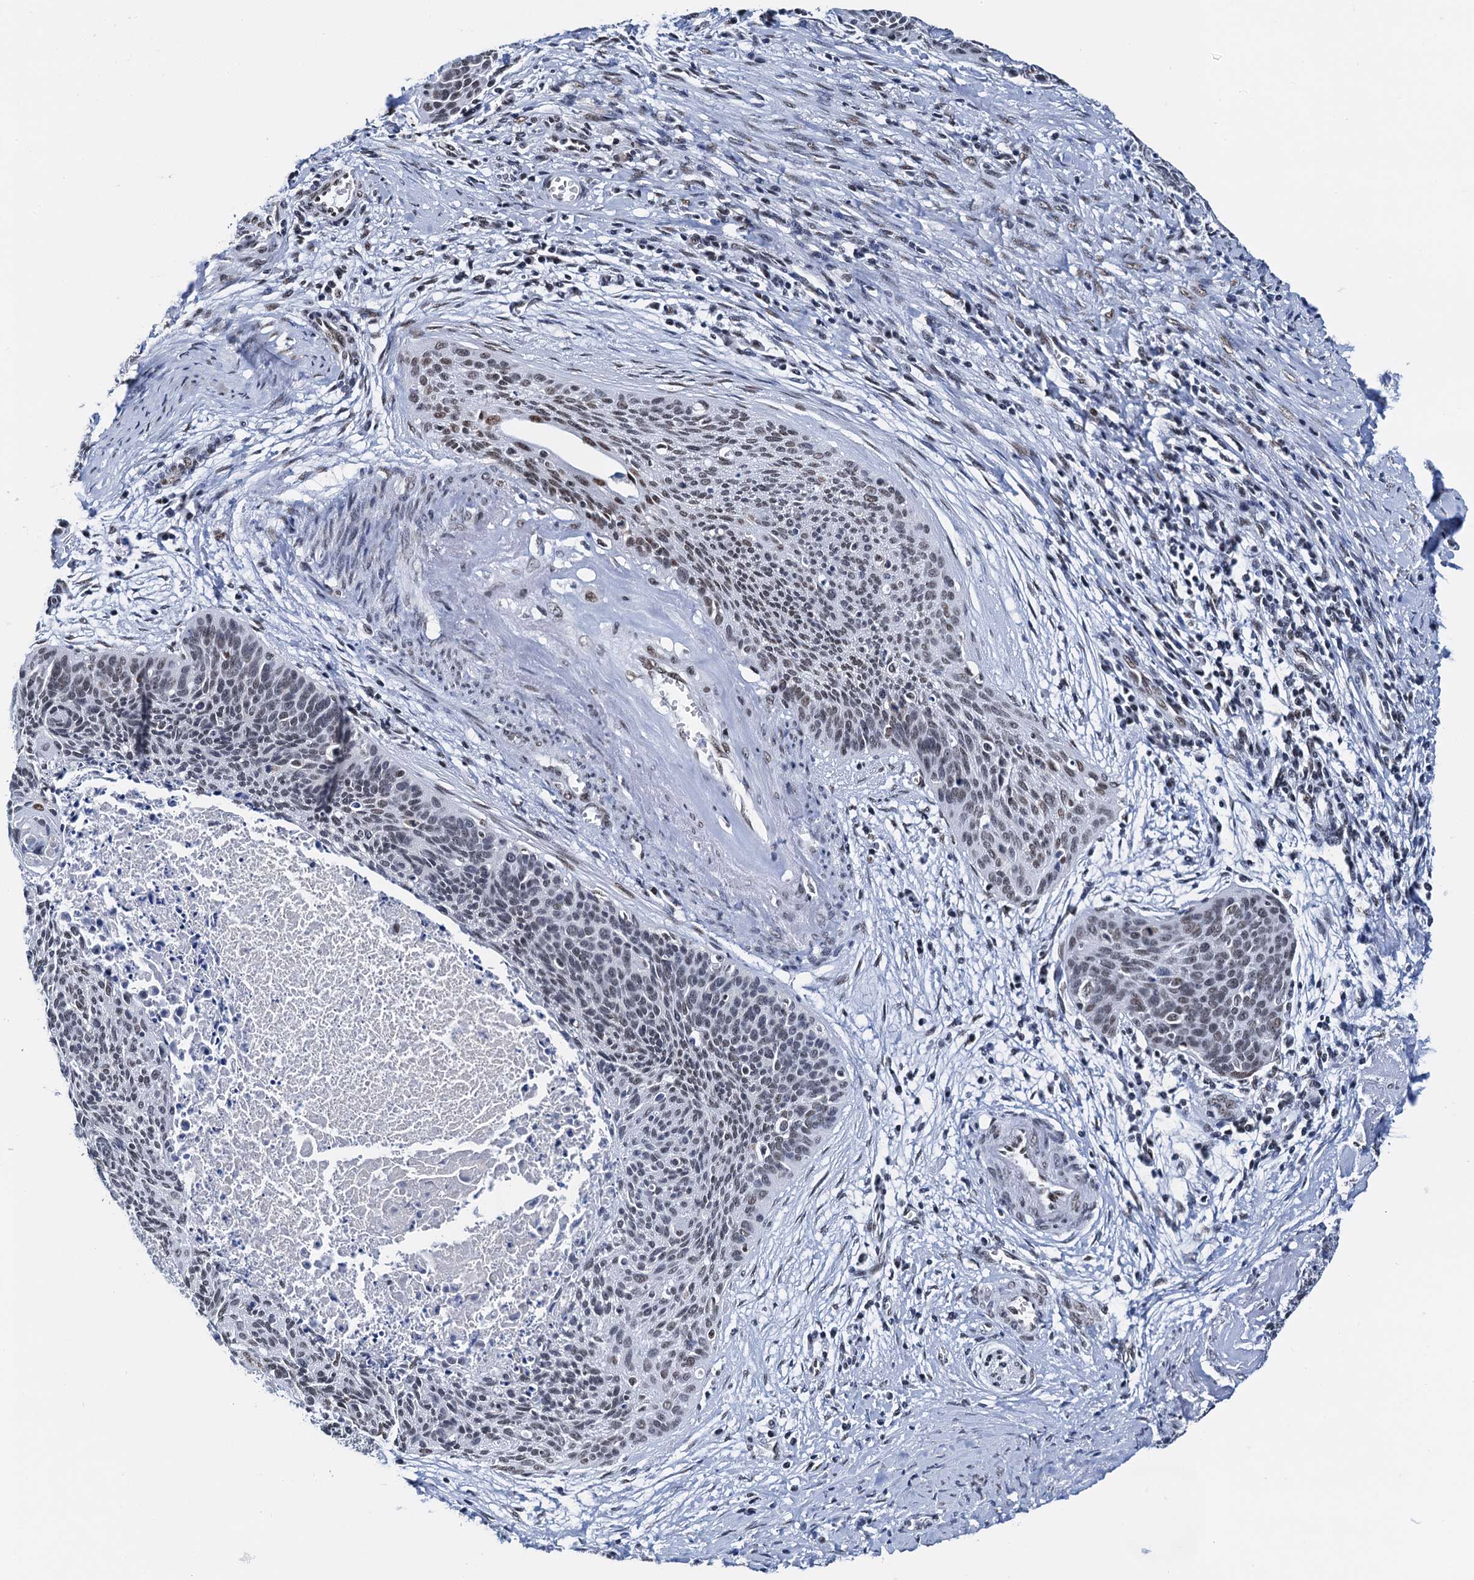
{"staining": {"intensity": "weak", "quantity": "25%-75%", "location": "nuclear"}, "tissue": "cervical cancer", "cell_type": "Tumor cells", "image_type": "cancer", "snomed": [{"axis": "morphology", "description": "Squamous cell carcinoma, NOS"}, {"axis": "topography", "description": "Cervix"}], "caption": "An IHC photomicrograph of neoplastic tissue is shown. Protein staining in brown highlights weak nuclear positivity in cervical squamous cell carcinoma within tumor cells. The staining was performed using DAB, with brown indicating positive protein expression. Nuclei are stained blue with hematoxylin.", "gene": "SLTM", "patient": {"sex": "female", "age": 55}}